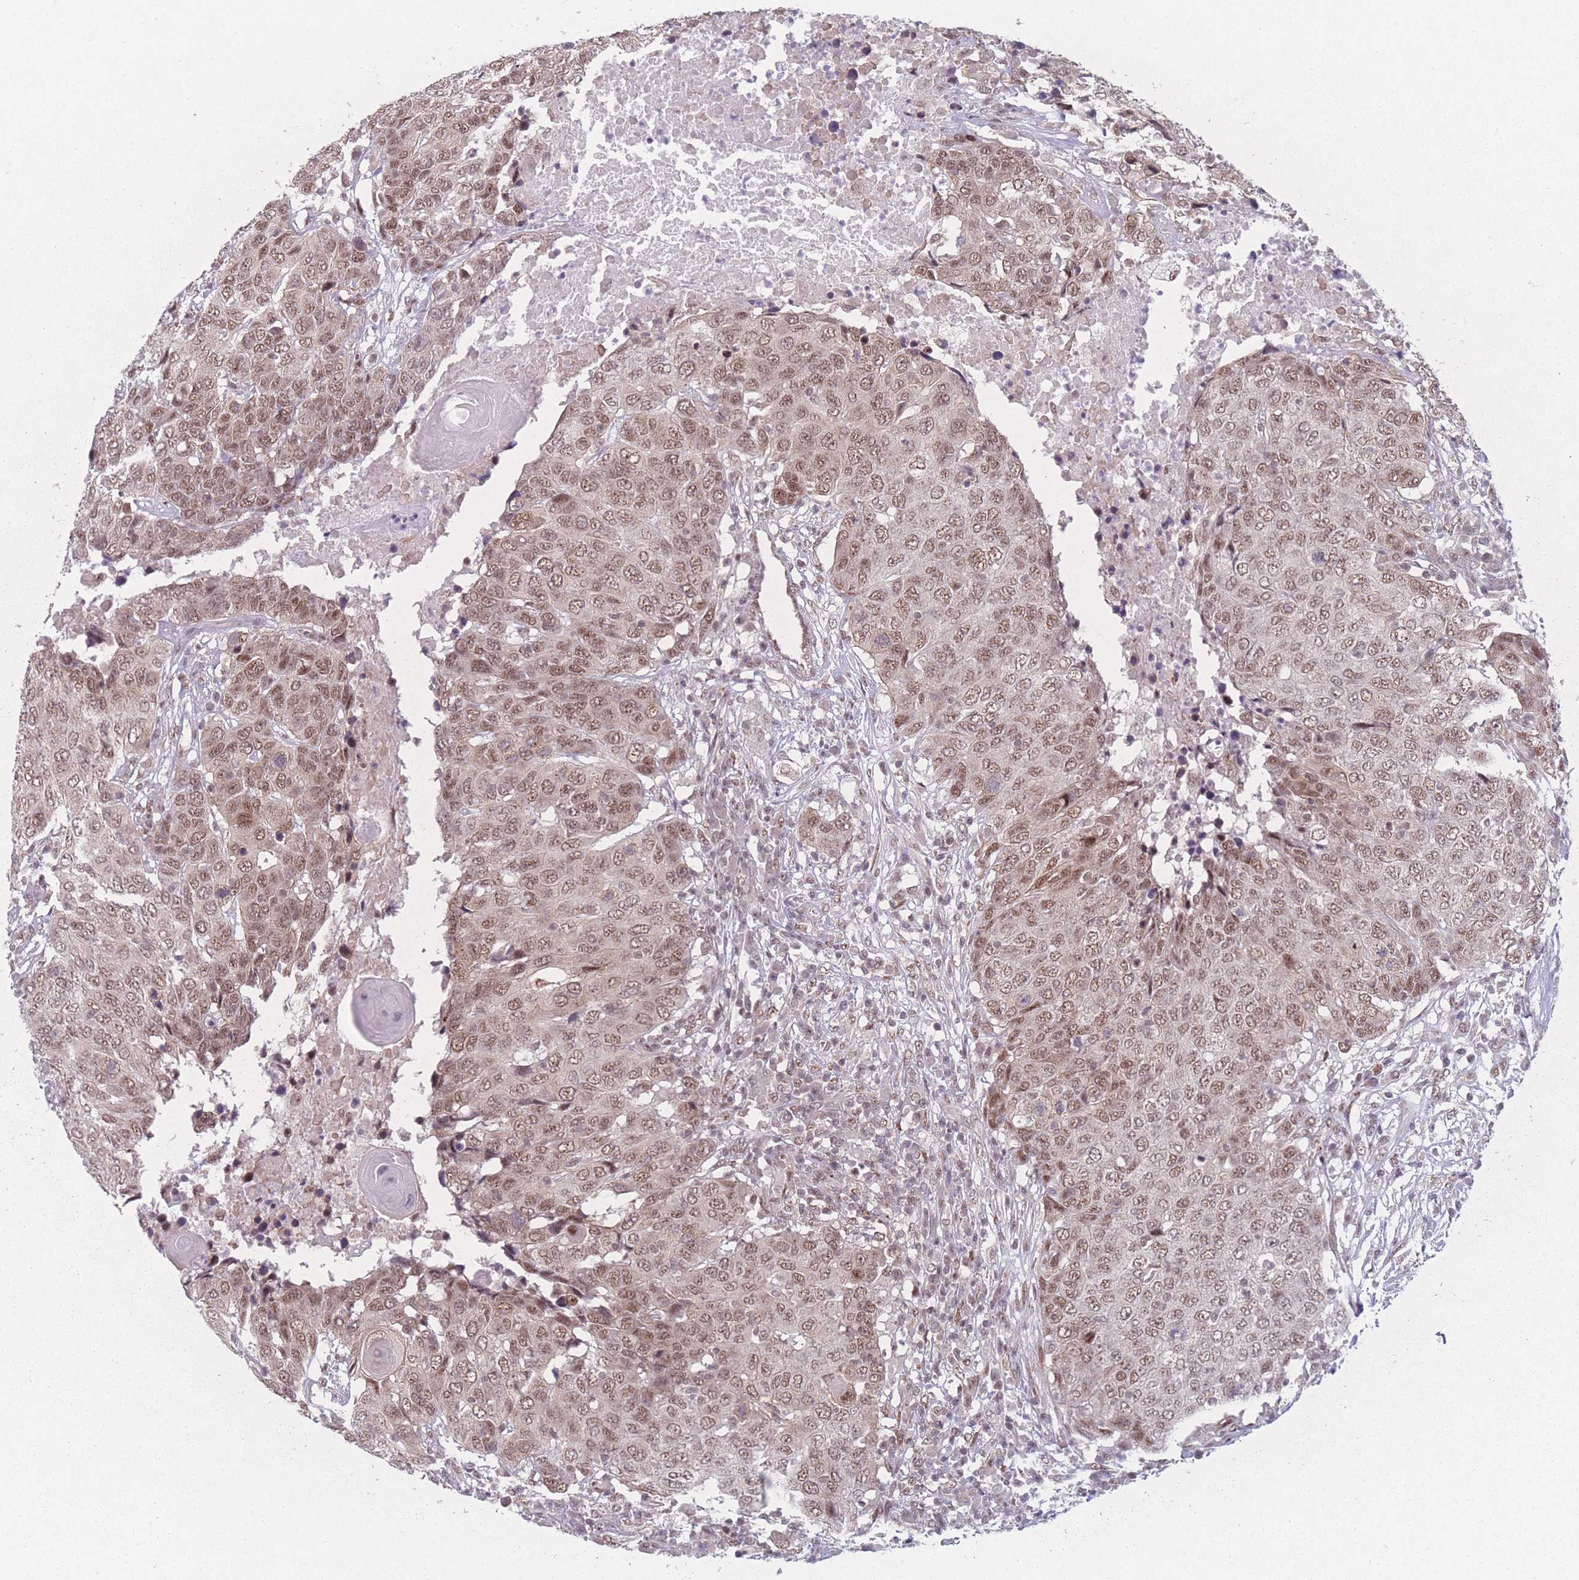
{"staining": {"intensity": "moderate", "quantity": ">75%", "location": "nuclear"}, "tissue": "head and neck cancer", "cell_type": "Tumor cells", "image_type": "cancer", "snomed": [{"axis": "morphology", "description": "Squamous cell carcinoma, NOS"}, {"axis": "topography", "description": "Head-Neck"}], "caption": "The micrograph reveals a brown stain indicating the presence of a protein in the nuclear of tumor cells in squamous cell carcinoma (head and neck).", "gene": "ZC3H14", "patient": {"sex": "male", "age": 66}}